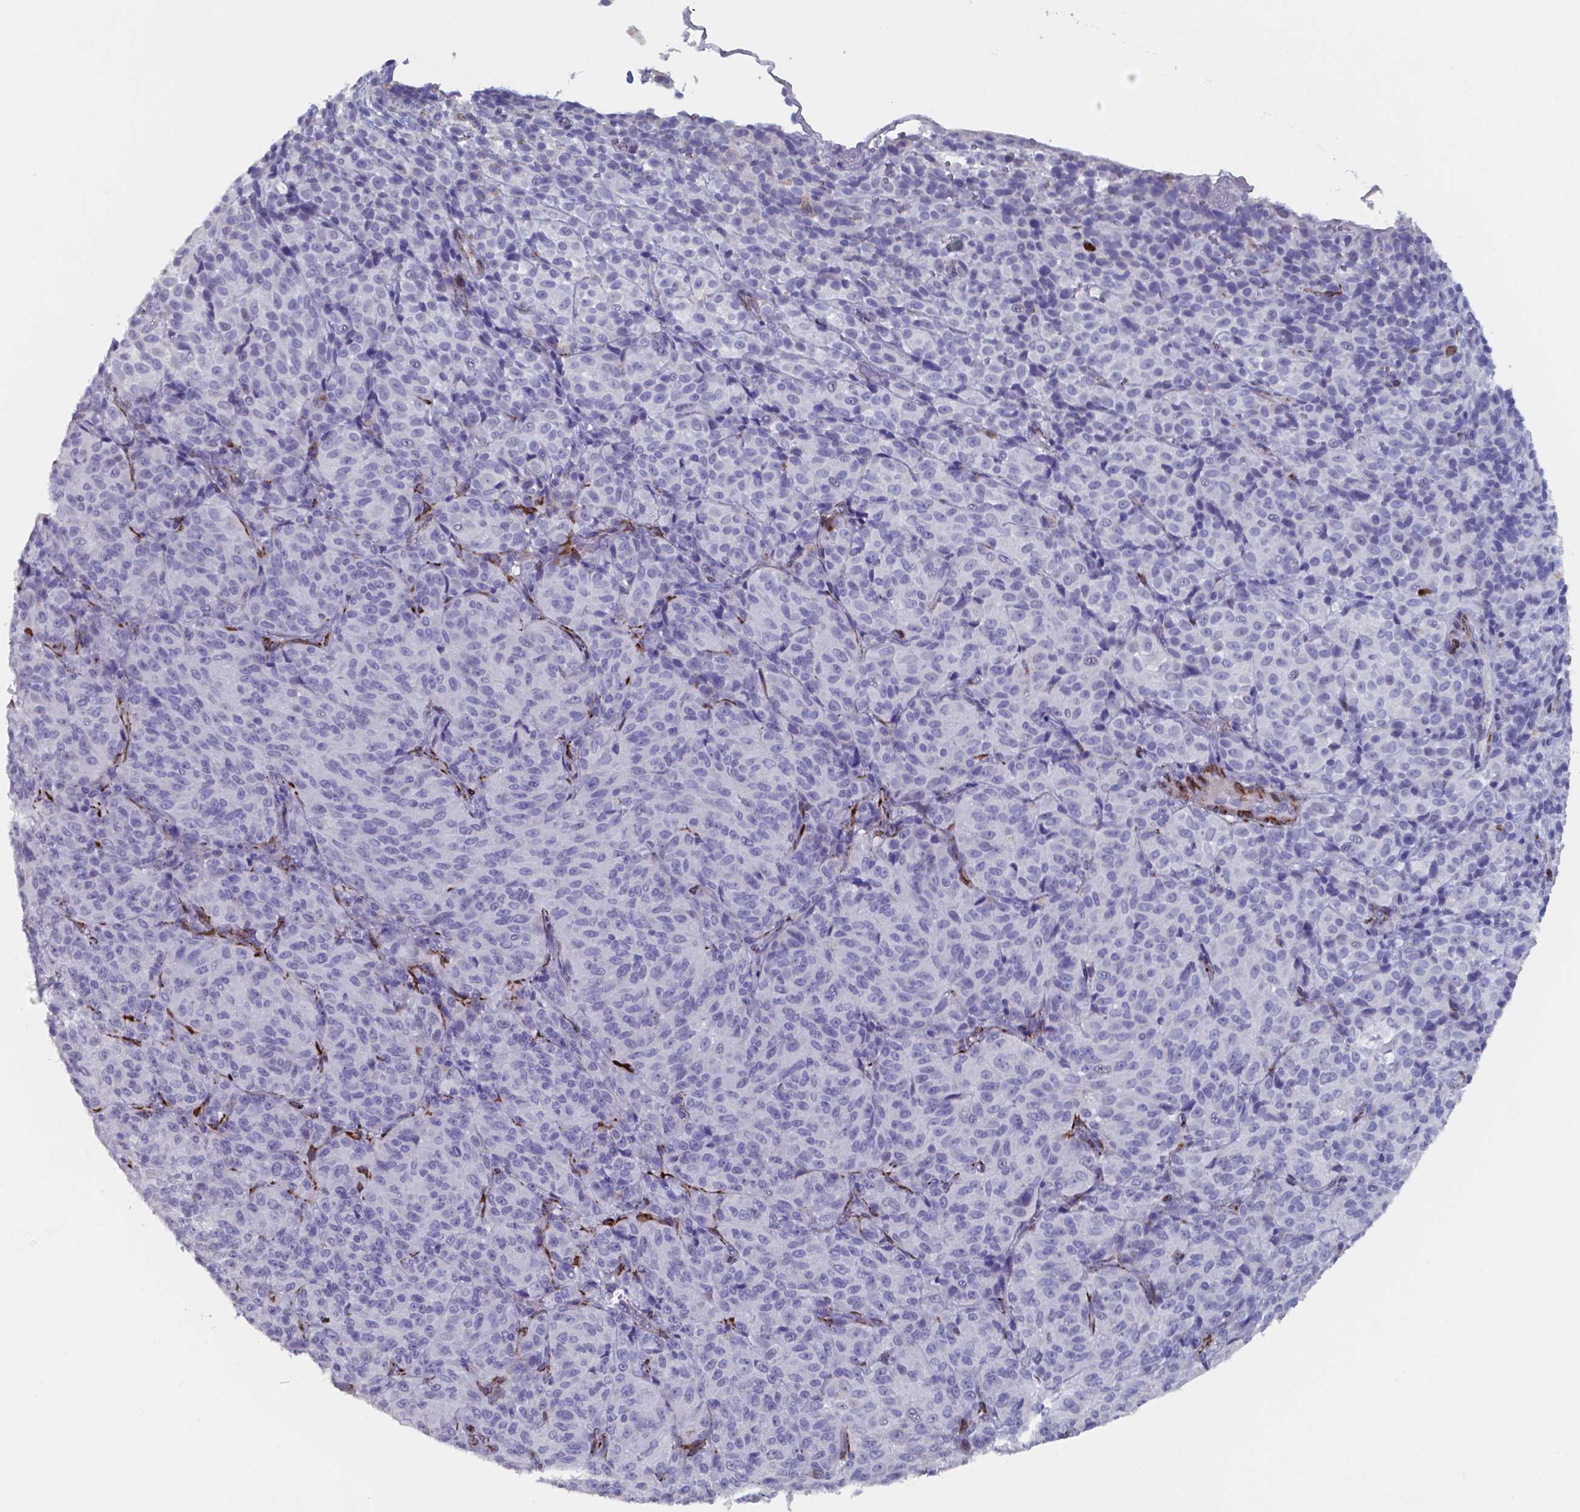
{"staining": {"intensity": "negative", "quantity": "none", "location": "none"}, "tissue": "melanoma", "cell_type": "Tumor cells", "image_type": "cancer", "snomed": [{"axis": "morphology", "description": "Malignant melanoma, Metastatic site"}, {"axis": "topography", "description": "Brain"}], "caption": "Micrograph shows no significant protein positivity in tumor cells of malignant melanoma (metastatic site). (Brightfield microscopy of DAB immunohistochemistry (IHC) at high magnification).", "gene": "PLA2R1", "patient": {"sex": "female", "age": 56}}